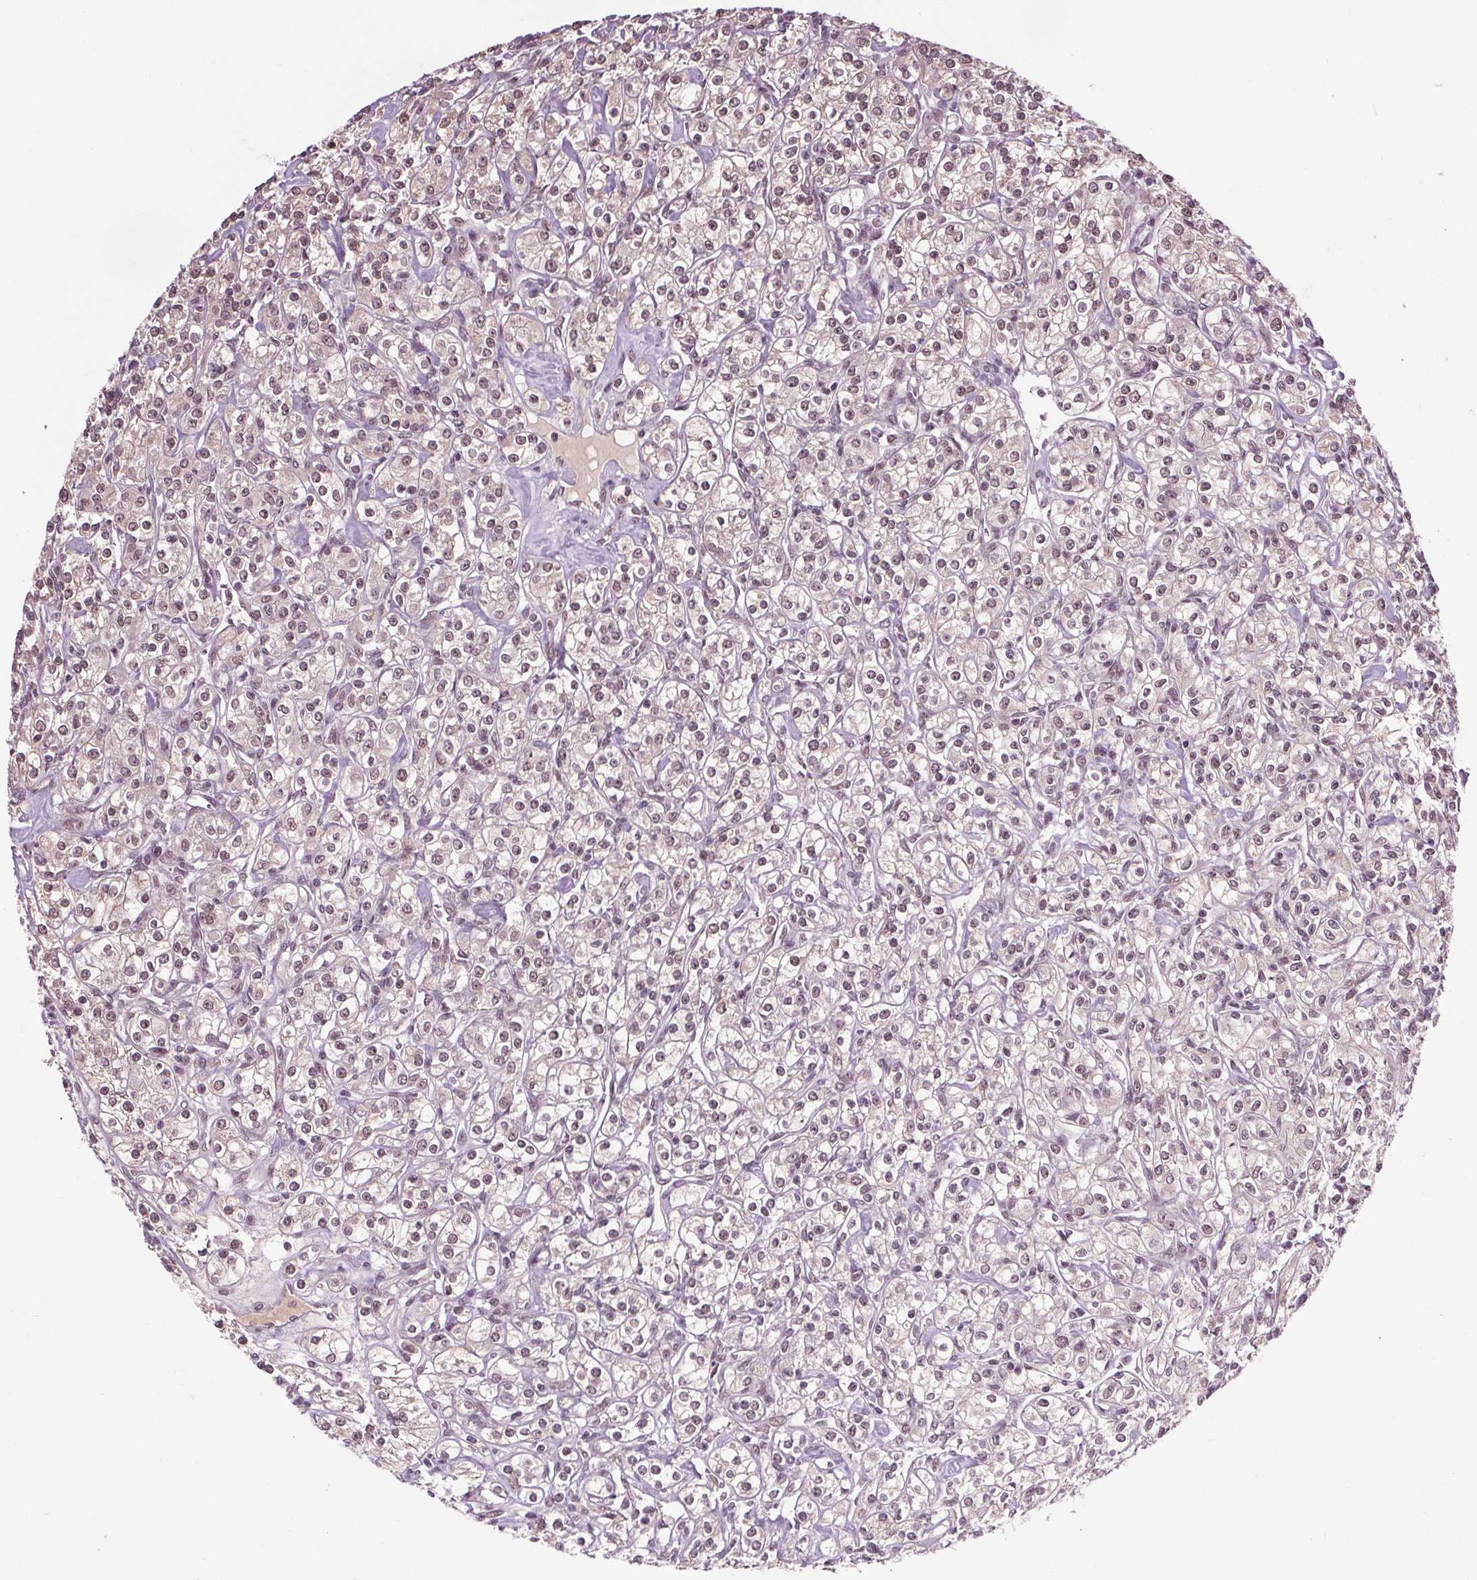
{"staining": {"intensity": "weak", "quantity": ">75%", "location": "nuclear"}, "tissue": "renal cancer", "cell_type": "Tumor cells", "image_type": "cancer", "snomed": [{"axis": "morphology", "description": "Adenocarcinoma, NOS"}, {"axis": "topography", "description": "Kidney"}], "caption": "An image showing weak nuclear staining in approximately >75% of tumor cells in adenocarcinoma (renal), as visualized by brown immunohistochemical staining.", "gene": "MED6", "patient": {"sex": "male", "age": 77}}